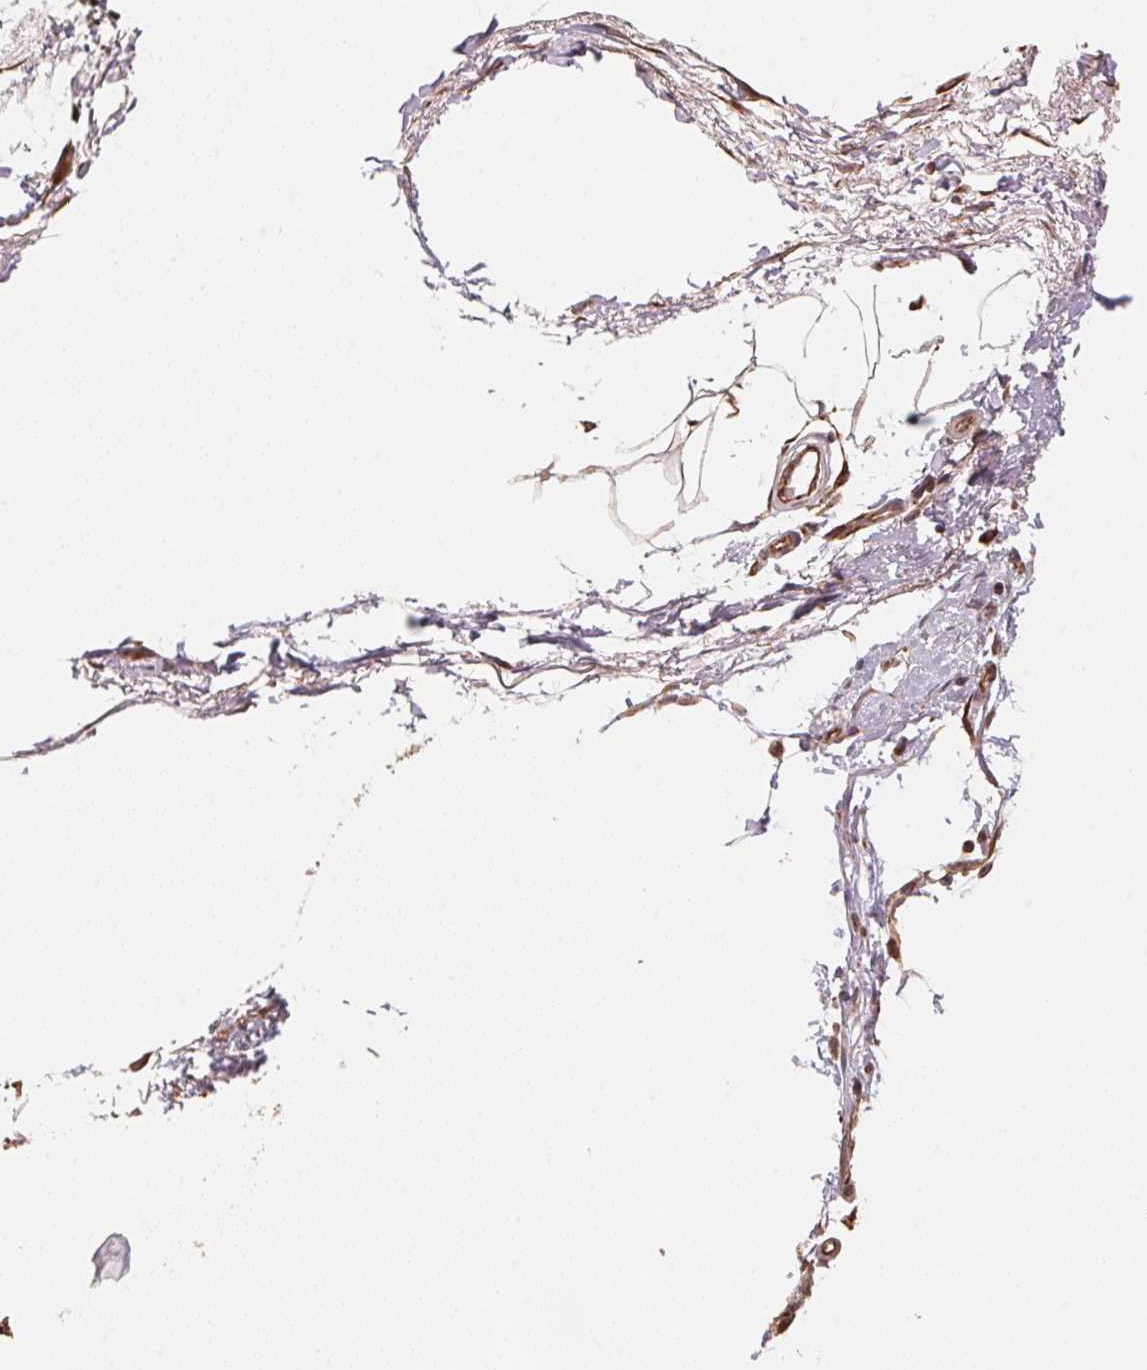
{"staining": {"intensity": "moderate", "quantity": ">75%", "location": "cytoplasmic/membranous"}, "tissue": "skin", "cell_type": "Fibroblasts", "image_type": "normal", "snomed": [{"axis": "morphology", "description": "Normal tissue, NOS"}, {"axis": "topography", "description": "Skin"}], "caption": "Immunohistochemical staining of unremarkable skin displays medium levels of moderate cytoplasmic/membranous positivity in about >75% of fibroblasts. (DAB IHC with brightfield microscopy, high magnification).", "gene": "TSPAN12", "patient": {"sex": "female", "age": 62}}